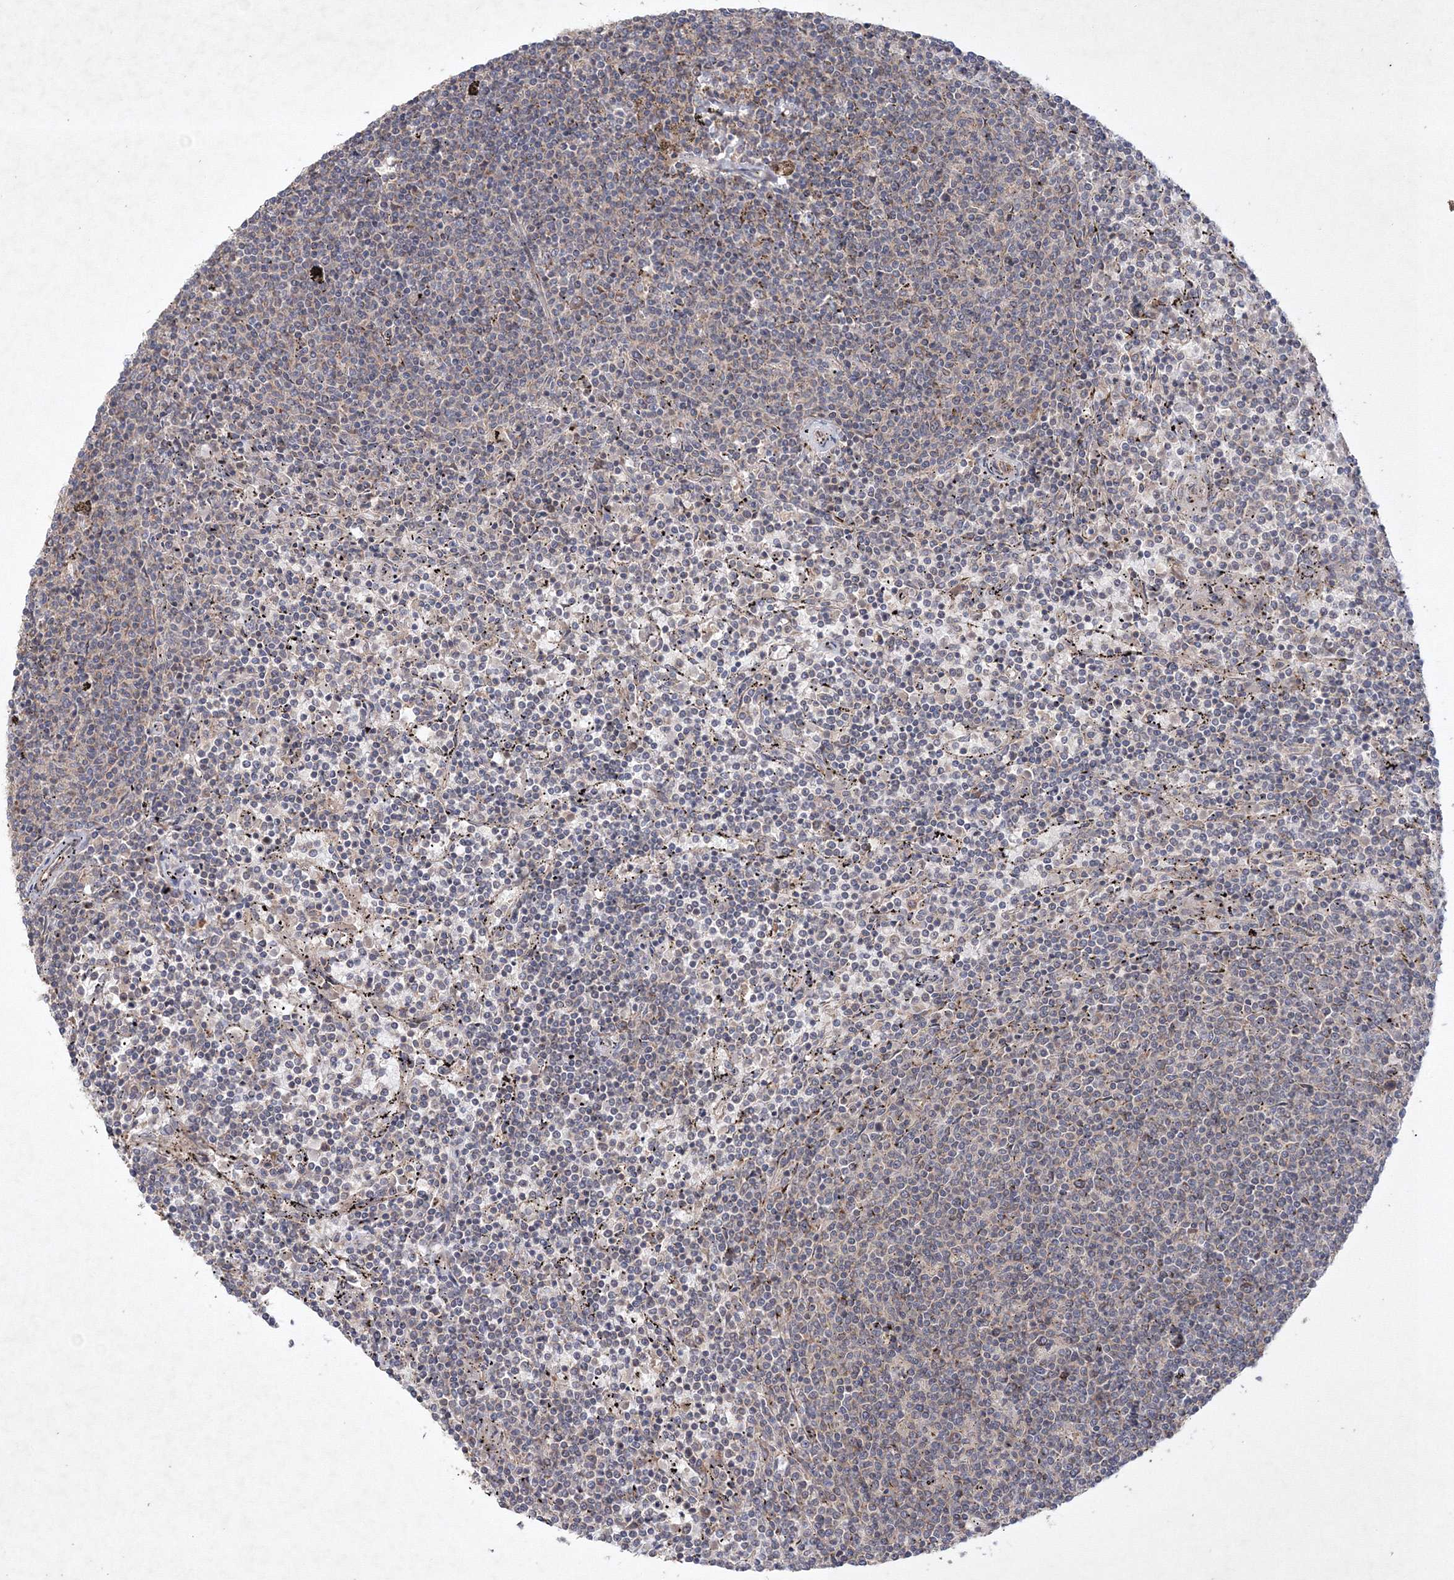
{"staining": {"intensity": "negative", "quantity": "none", "location": "none"}, "tissue": "lymphoma", "cell_type": "Tumor cells", "image_type": "cancer", "snomed": [{"axis": "morphology", "description": "Malignant lymphoma, non-Hodgkin's type, Low grade"}, {"axis": "topography", "description": "Spleen"}], "caption": "This image is of lymphoma stained with IHC to label a protein in brown with the nuclei are counter-stained blue. There is no staining in tumor cells.", "gene": "NOA1", "patient": {"sex": "female", "age": 50}}